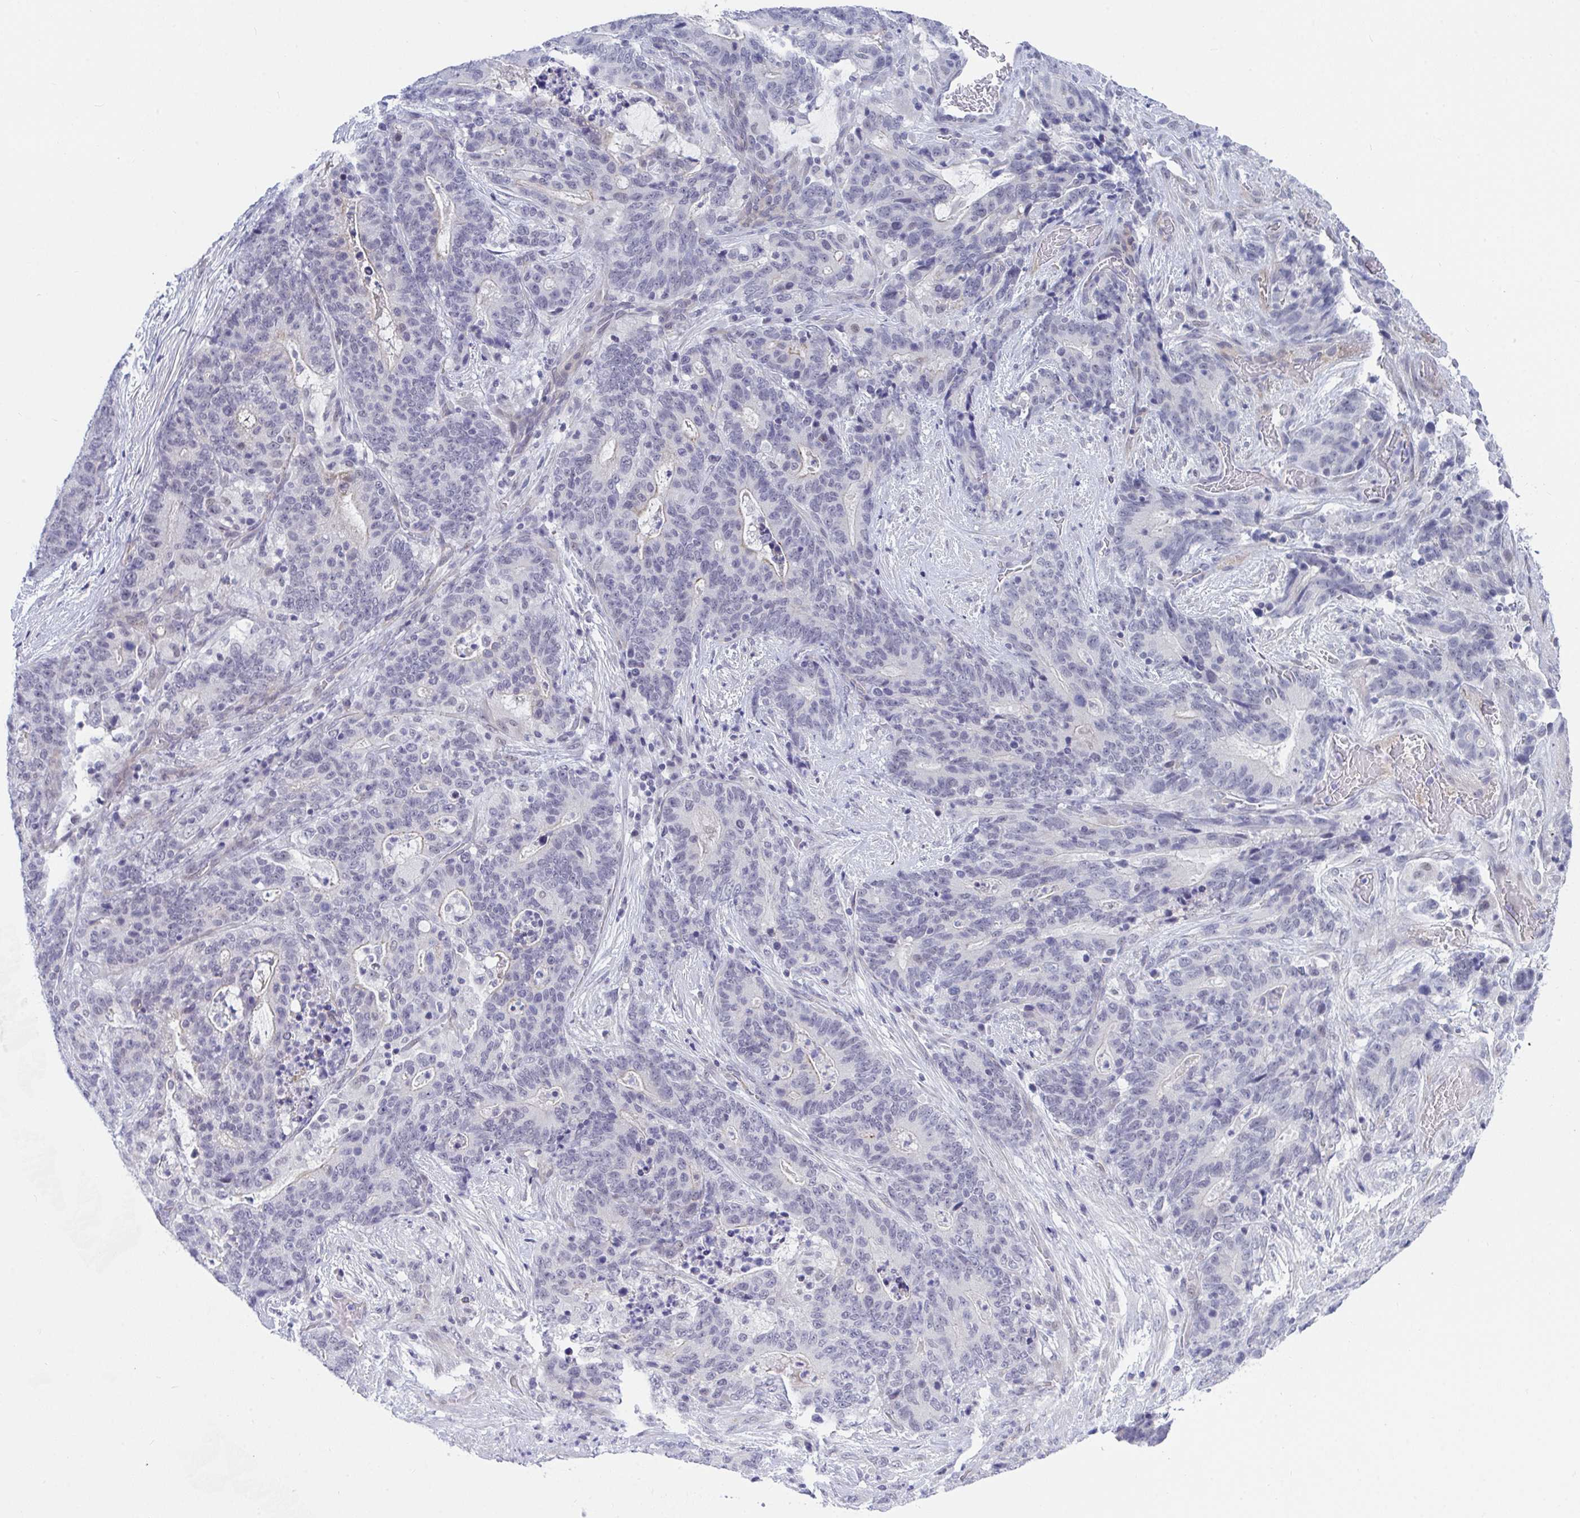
{"staining": {"intensity": "negative", "quantity": "none", "location": "none"}, "tissue": "stomach cancer", "cell_type": "Tumor cells", "image_type": "cancer", "snomed": [{"axis": "morphology", "description": "Normal tissue, NOS"}, {"axis": "morphology", "description": "Adenocarcinoma, NOS"}, {"axis": "topography", "description": "Stomach"}], "caption": "The photomicrograph displays no significant expression in tumor cells of stomach cancer (adenocarcinoma).", "gene": "DAOA", "patient": {"sex": "female", "age": 64}}